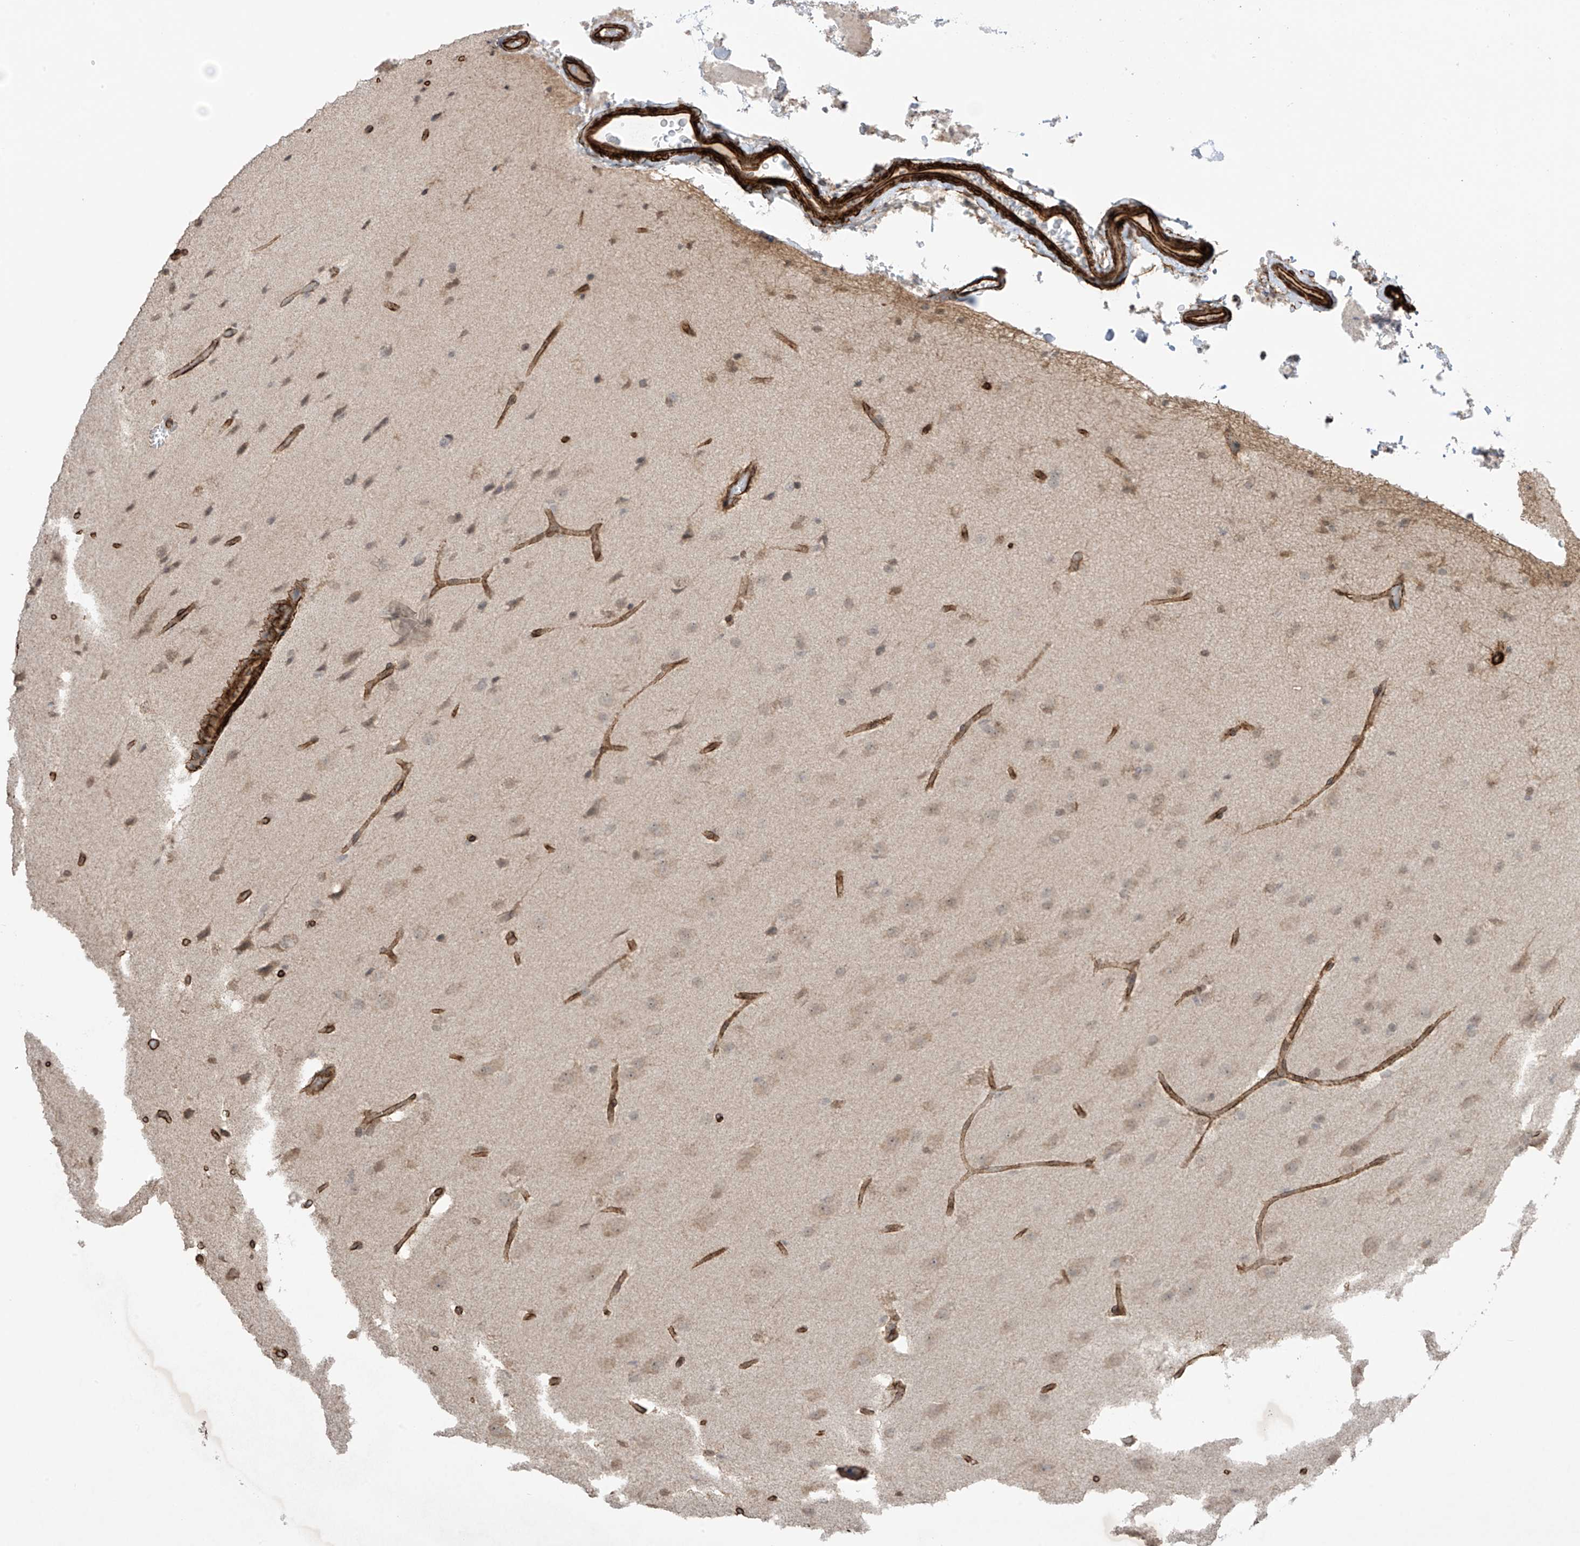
{"staining": {"intensity": "weak", "quantity": "25%-75%", "location": "cytoplasmic/membranous,nuclear"}, "tissue": "glioma", "cell_type": "Tumor cells", "image_type": "cancer", "snomed": [{"axis": "morphology", "description": "Glioma, malignant, Low grade"}, {"axis": "topography", "description": "Brain"}], "caption": "Immunohistochemical staining of glioma exhibits low levels of weak cytoplasmic/membranous and nuclear protein positivity in about 25%-75% of tumor cells.", "gene": "TTLL5", "patient": {"sex": "female", "age": 37}}